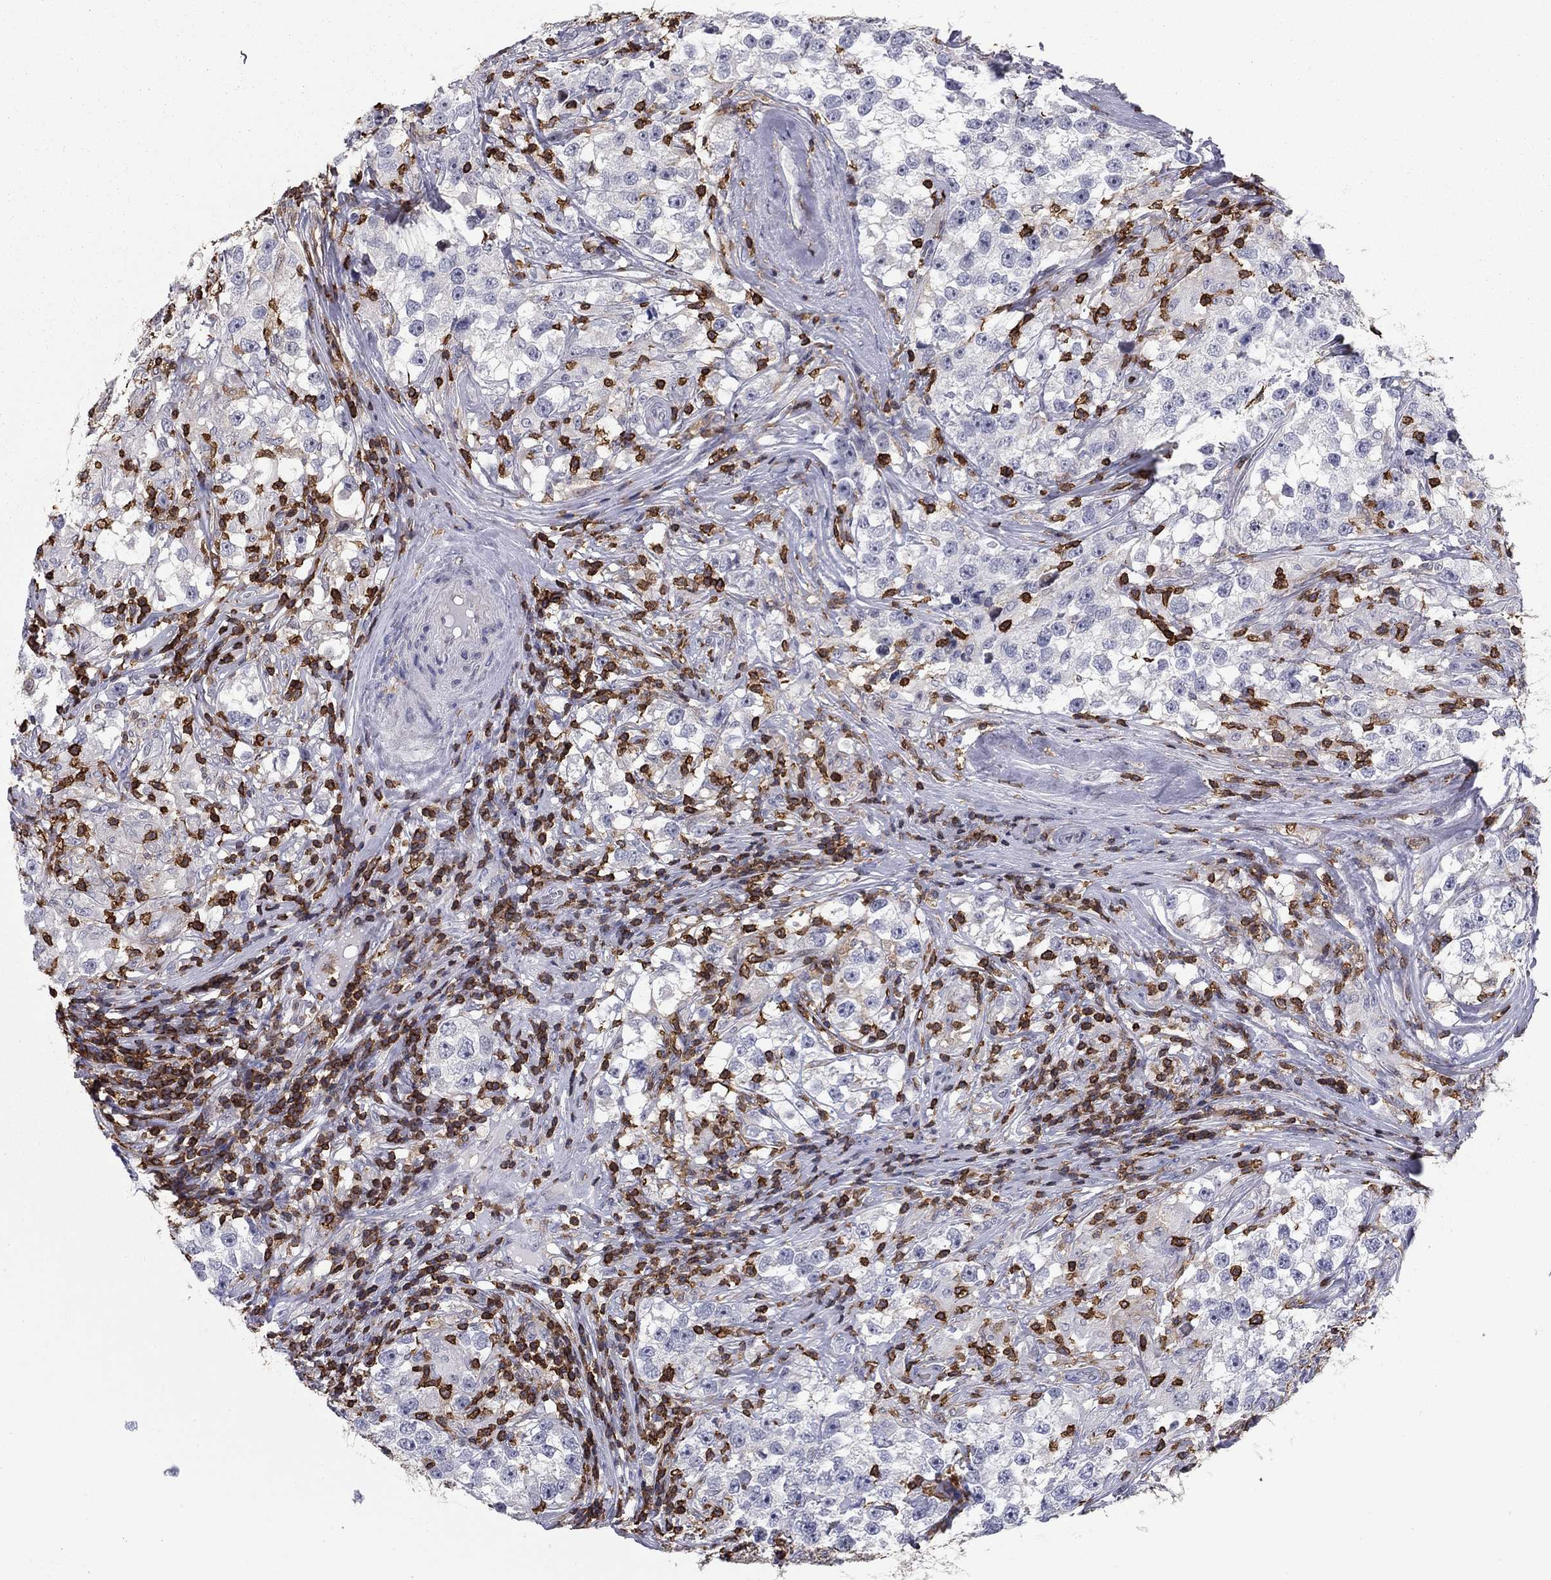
{"staining": {"intensity": "negative", "quantity": "none", "location": "none"}, "tissue": "testis cancer", "cell_type": "Tumor cells", "image_type": "cancer", "snomed": [{"axis": "morphology", "description": "Seminoma, NOS"}, {"axis": "topography", "description": "Testis"}], "caption": "Immunohistochemical staining of human testis cancer (seminoma) displays no significant positivity in tumor cells. (DAB (3,3'-diaminobenzidine) immunohistochemistry with hematoxylin counter stain).", "gene": "ARHGAP27", "patient": {"sex": "male", "age": 46}}